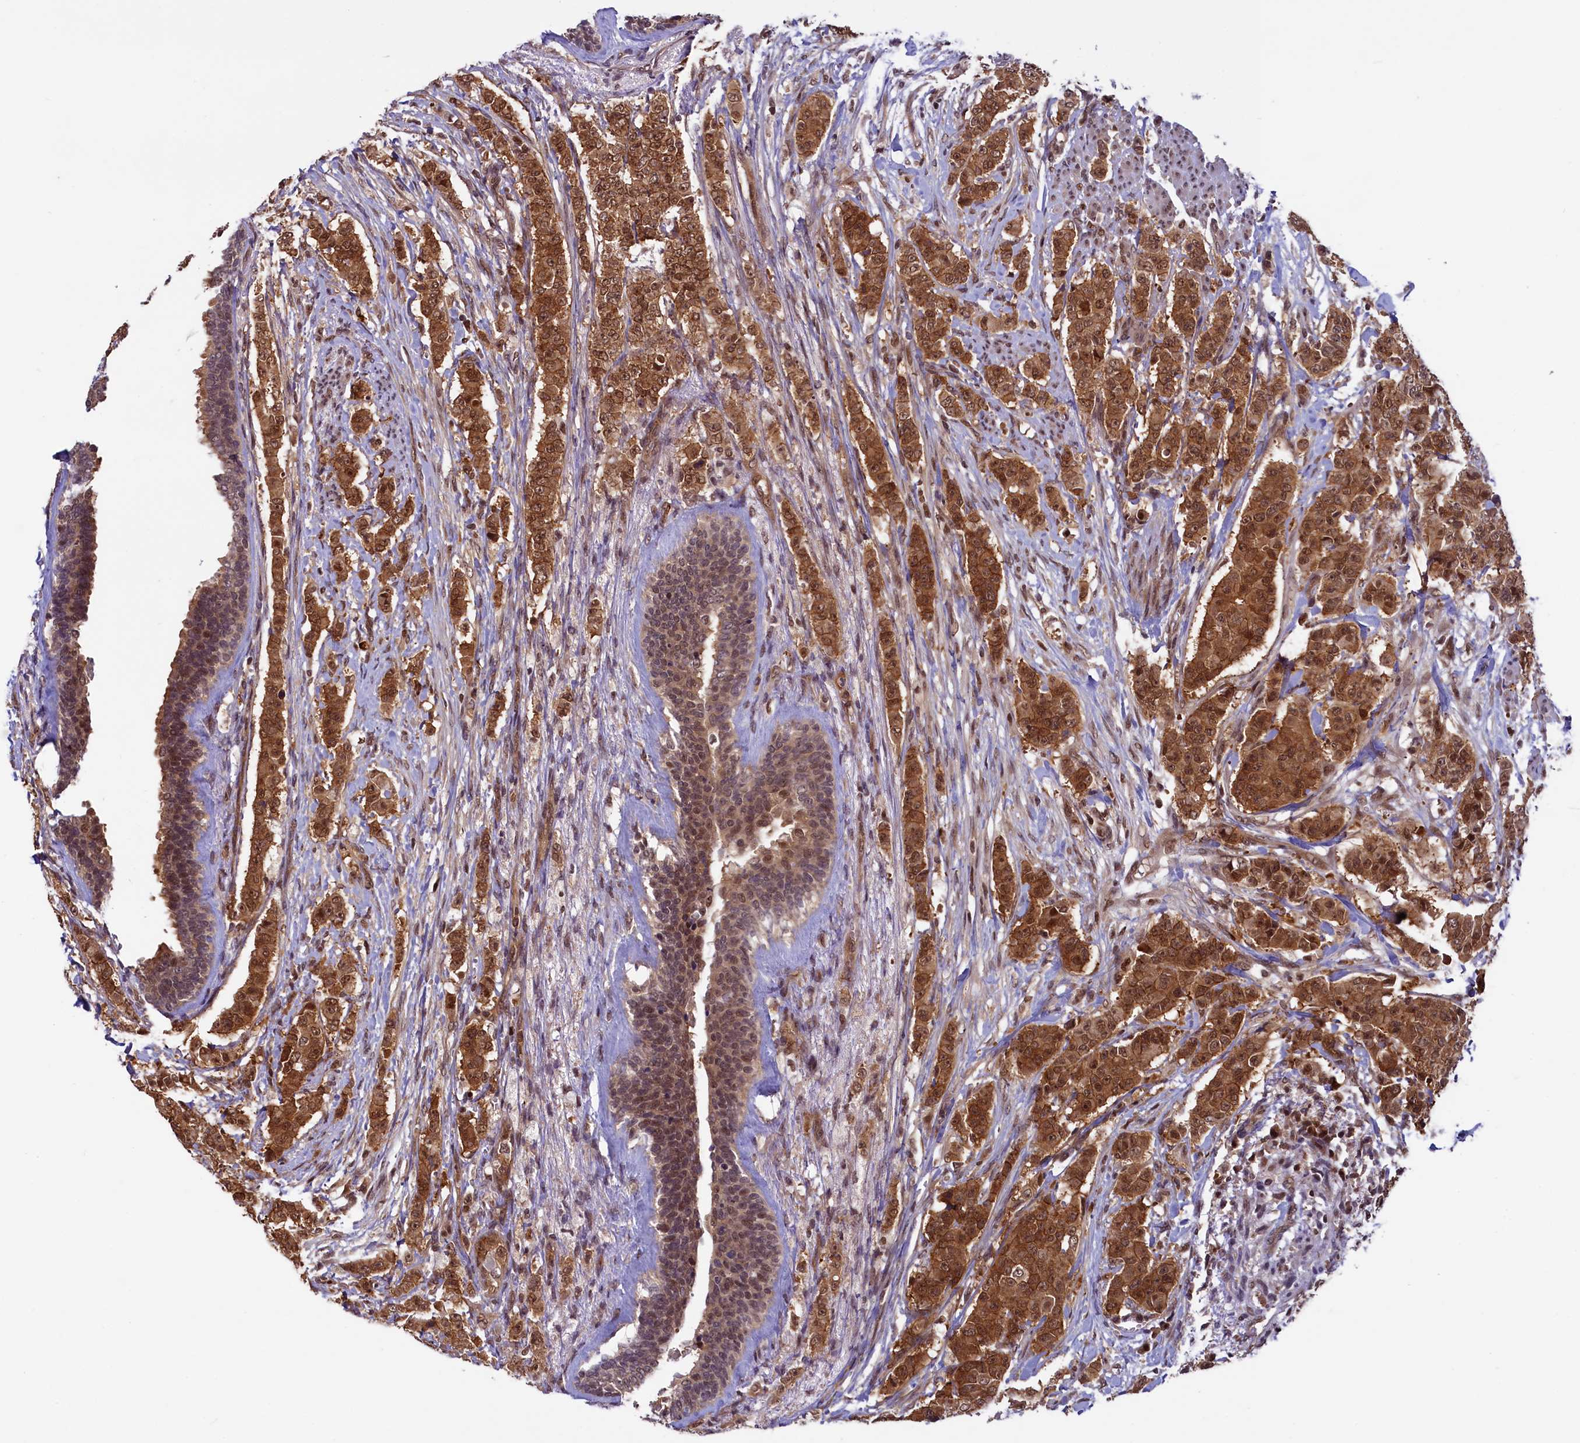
{"staining": {"intensity": "strong", "quantity": ">75%", "location": "cytoplasmic/membranous,nuclear"}, "tissue": "breast cancer", "cell_type": "Tumor cells", "image_type": "cancer", "snomed": [{"axis": "morphology", "description": "Duct carcinoma"}, {"axis": "topography", "description": "Breast"}], "caption": "The immunohistochemical stain shows strong cytoplasmic/membranous and nuclear staining in tumor cells of invasive ductal carcinoma (breast) tissue. (brown staining indicates protein expression, while blue staining denotes nuclei).", "gene": "SLC7A6OS", "patient": {"sex": "female", "age": 40}}